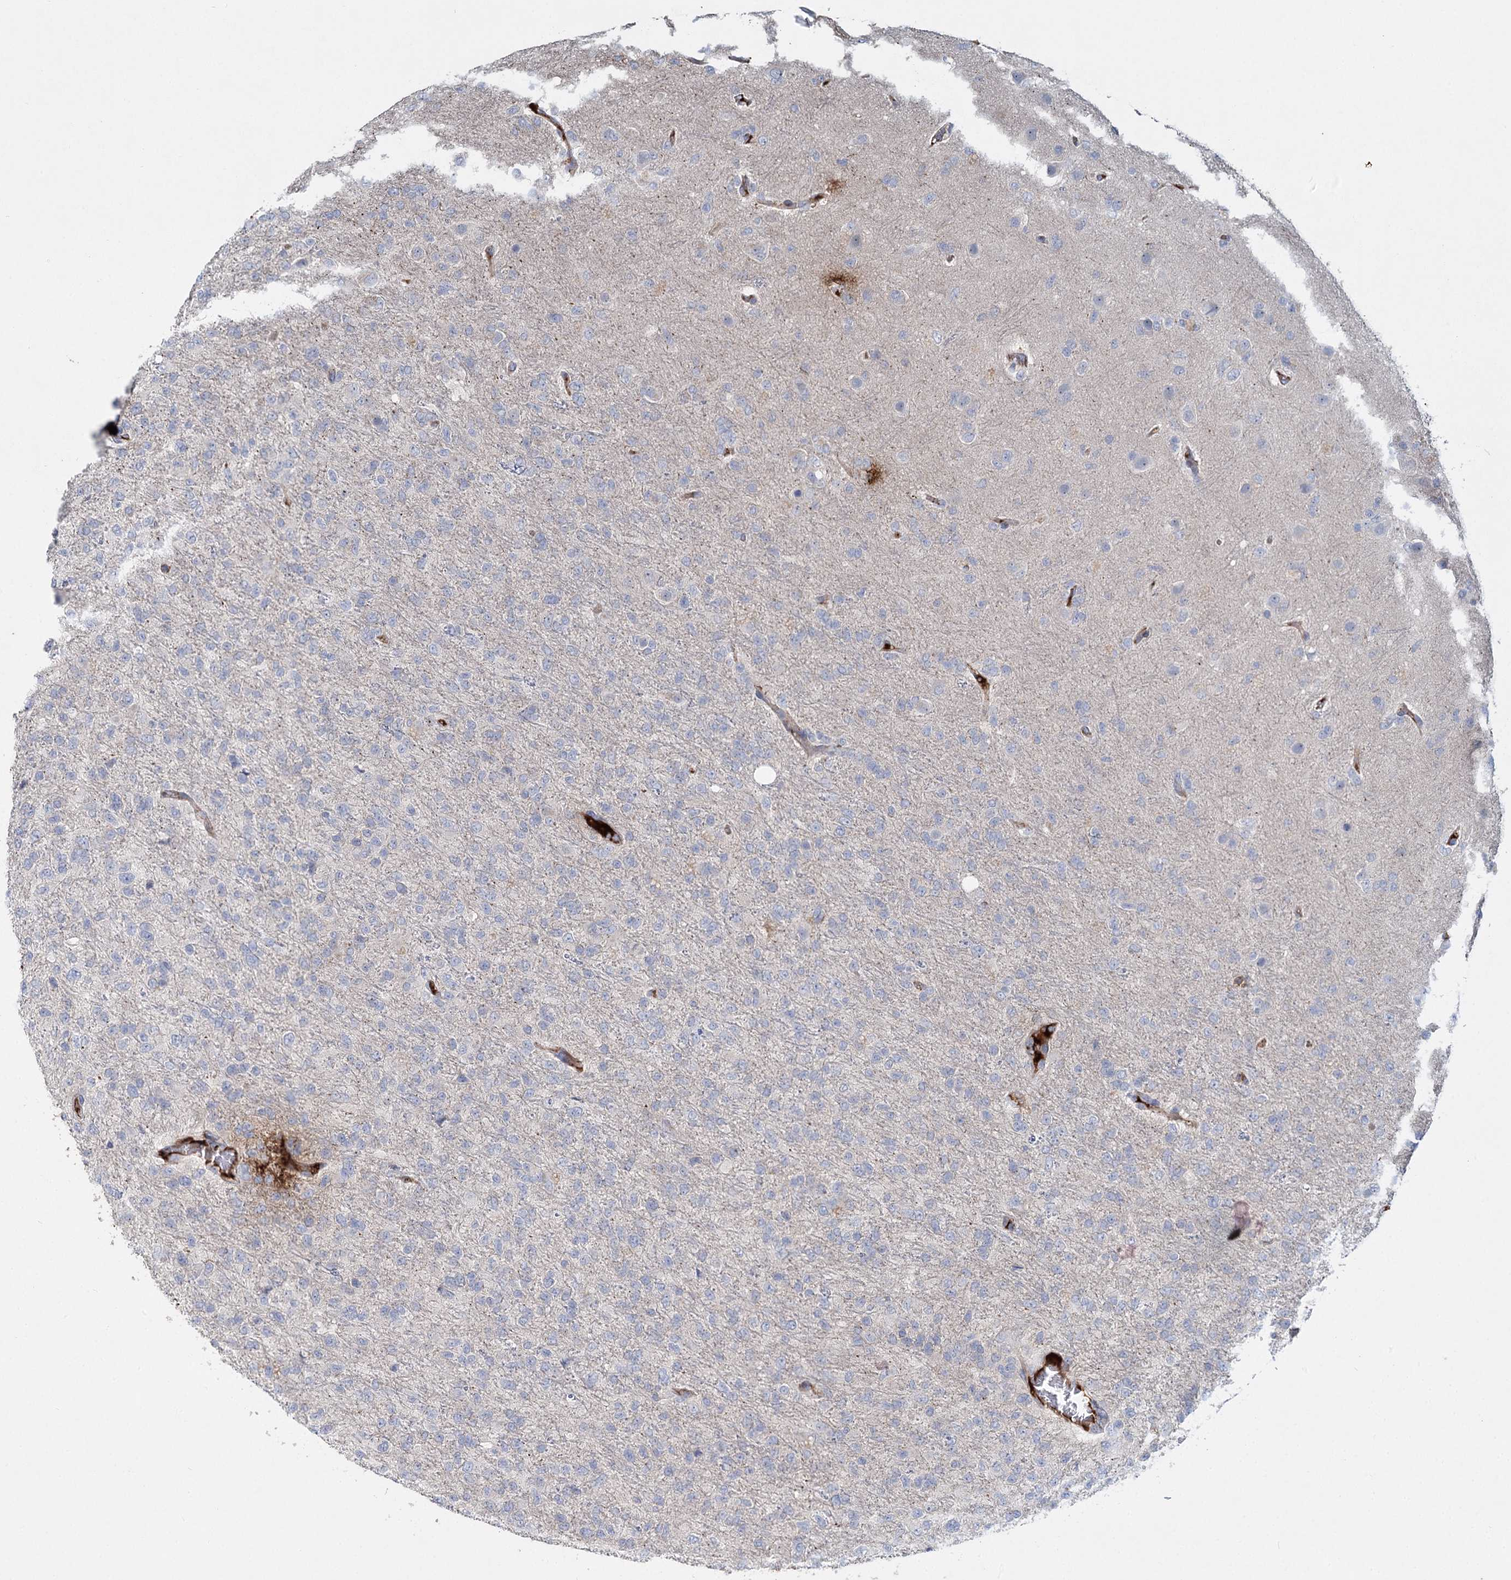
{"staining": {"intensity": "negative", "quantity": "none", "location": "none"}, "tissue": "glioma", "cell_type": "Tumor cells", "image_type": "cancer", "snomed": [{"axis": "morphology", "description": "Glioma, malignant, High grade"}, {"axis": "topography", "description": "Brain"}], "caption": "High power microscopy image of an immunohistochemistry (IHC) histopathology image of malignant glioma (high-grade), revealing no significant staining in tumor cells.", "gene": "ALKBH8", "patient": {"sex": "female", "age": 74}}